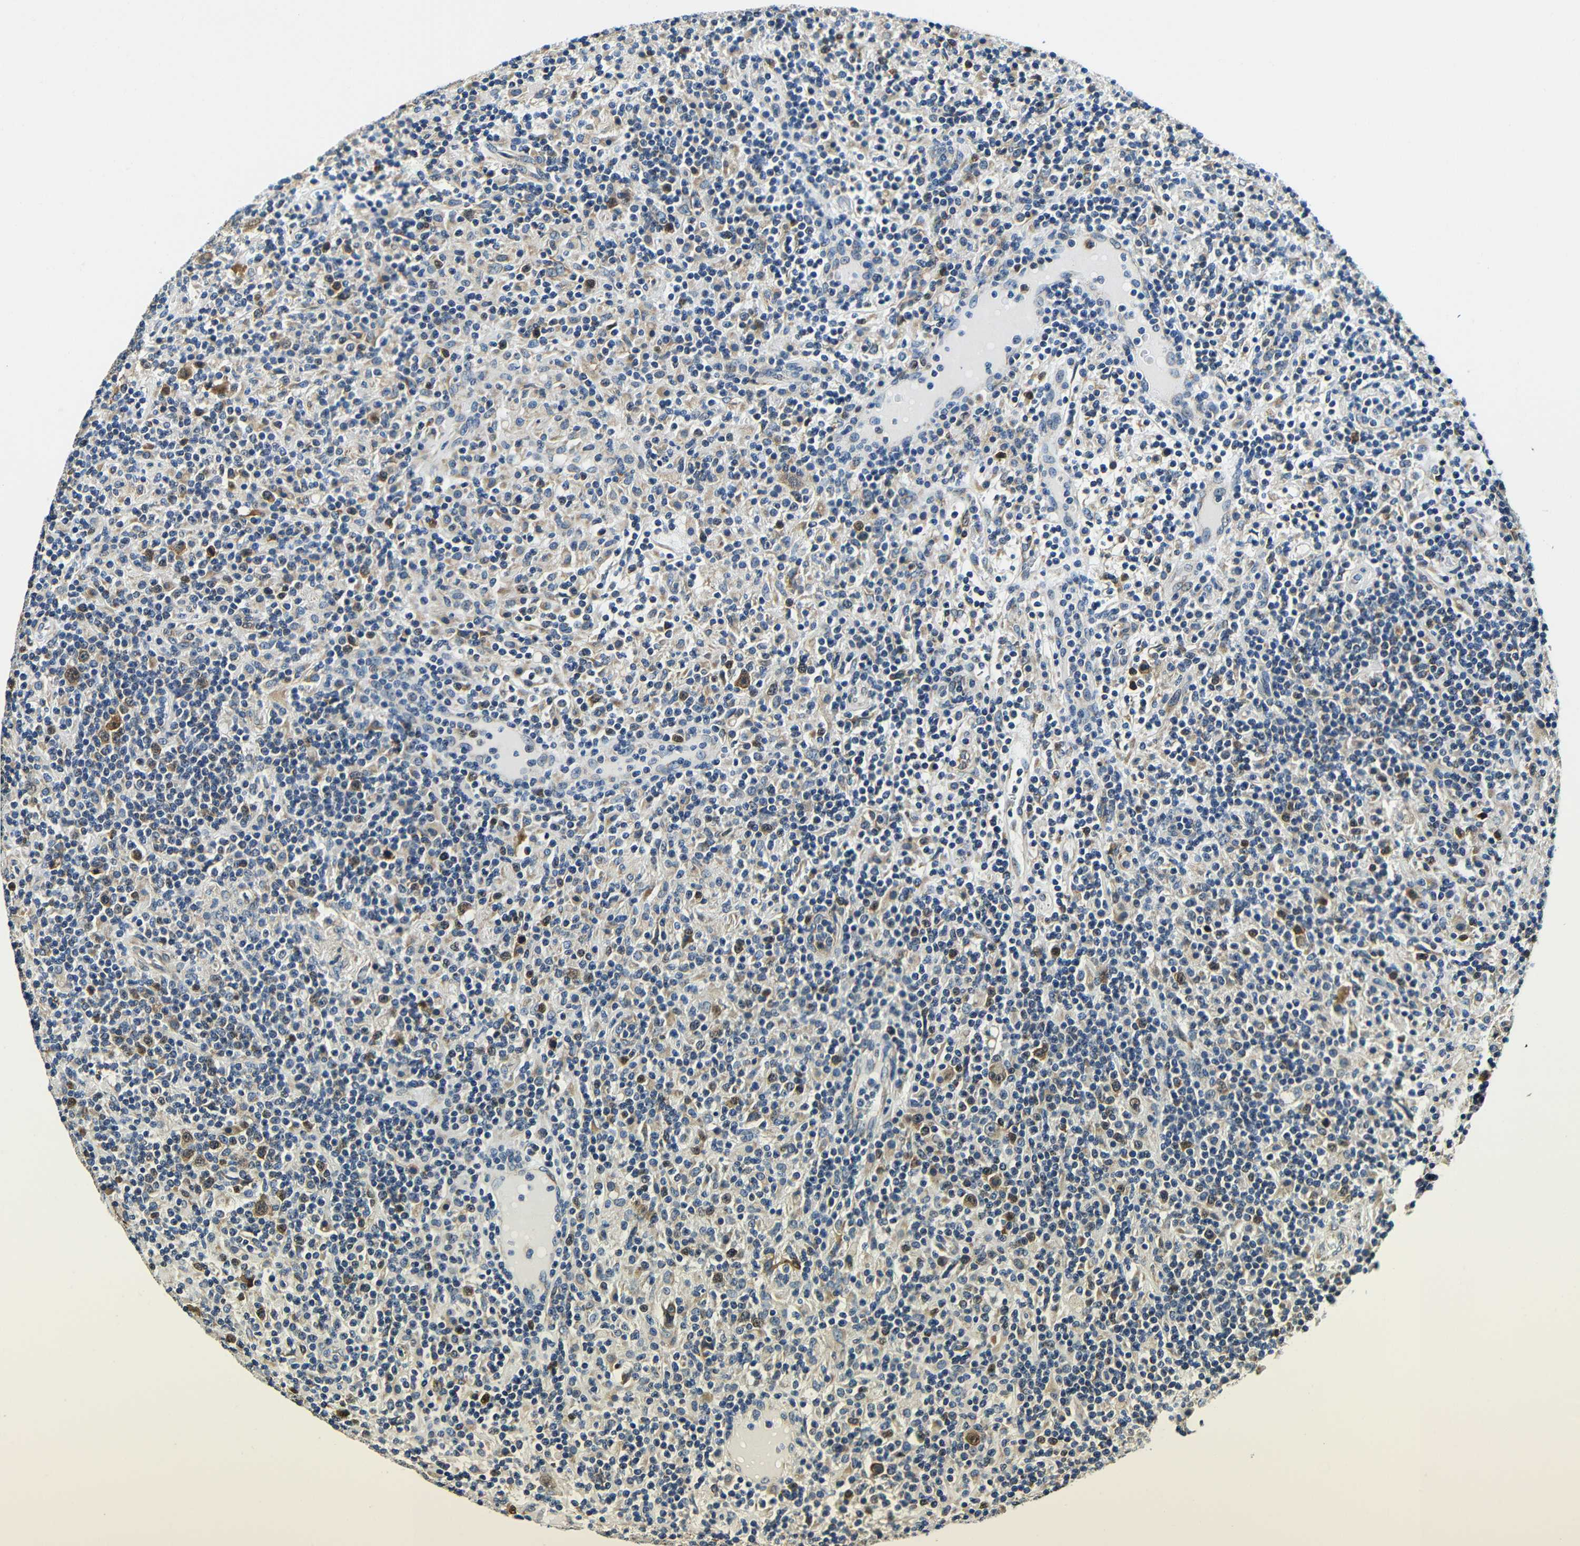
{"staining": {"intensity": "moderate", "quantity": ">75%", "location": "cytoplasmic/membranous,nuclear"}, "tissue": "lymphoma", "cell_type": "Tumor cells", "image_type": "cancer", "snomed": [{"axis": "morphology", "description": "Hodgkin's disease, NOS"}, {"axis": "topography", "description": "Lymph node"}], "caption": "An IHC image of neoplastic tissue is shown. Protein staining in brown shows moderate cytoplasmic/membranous and nuclear positivity in lymphoma within tumor cells.", "gene": "VAPB", "patient": {"sex": "male", "age": 70}}